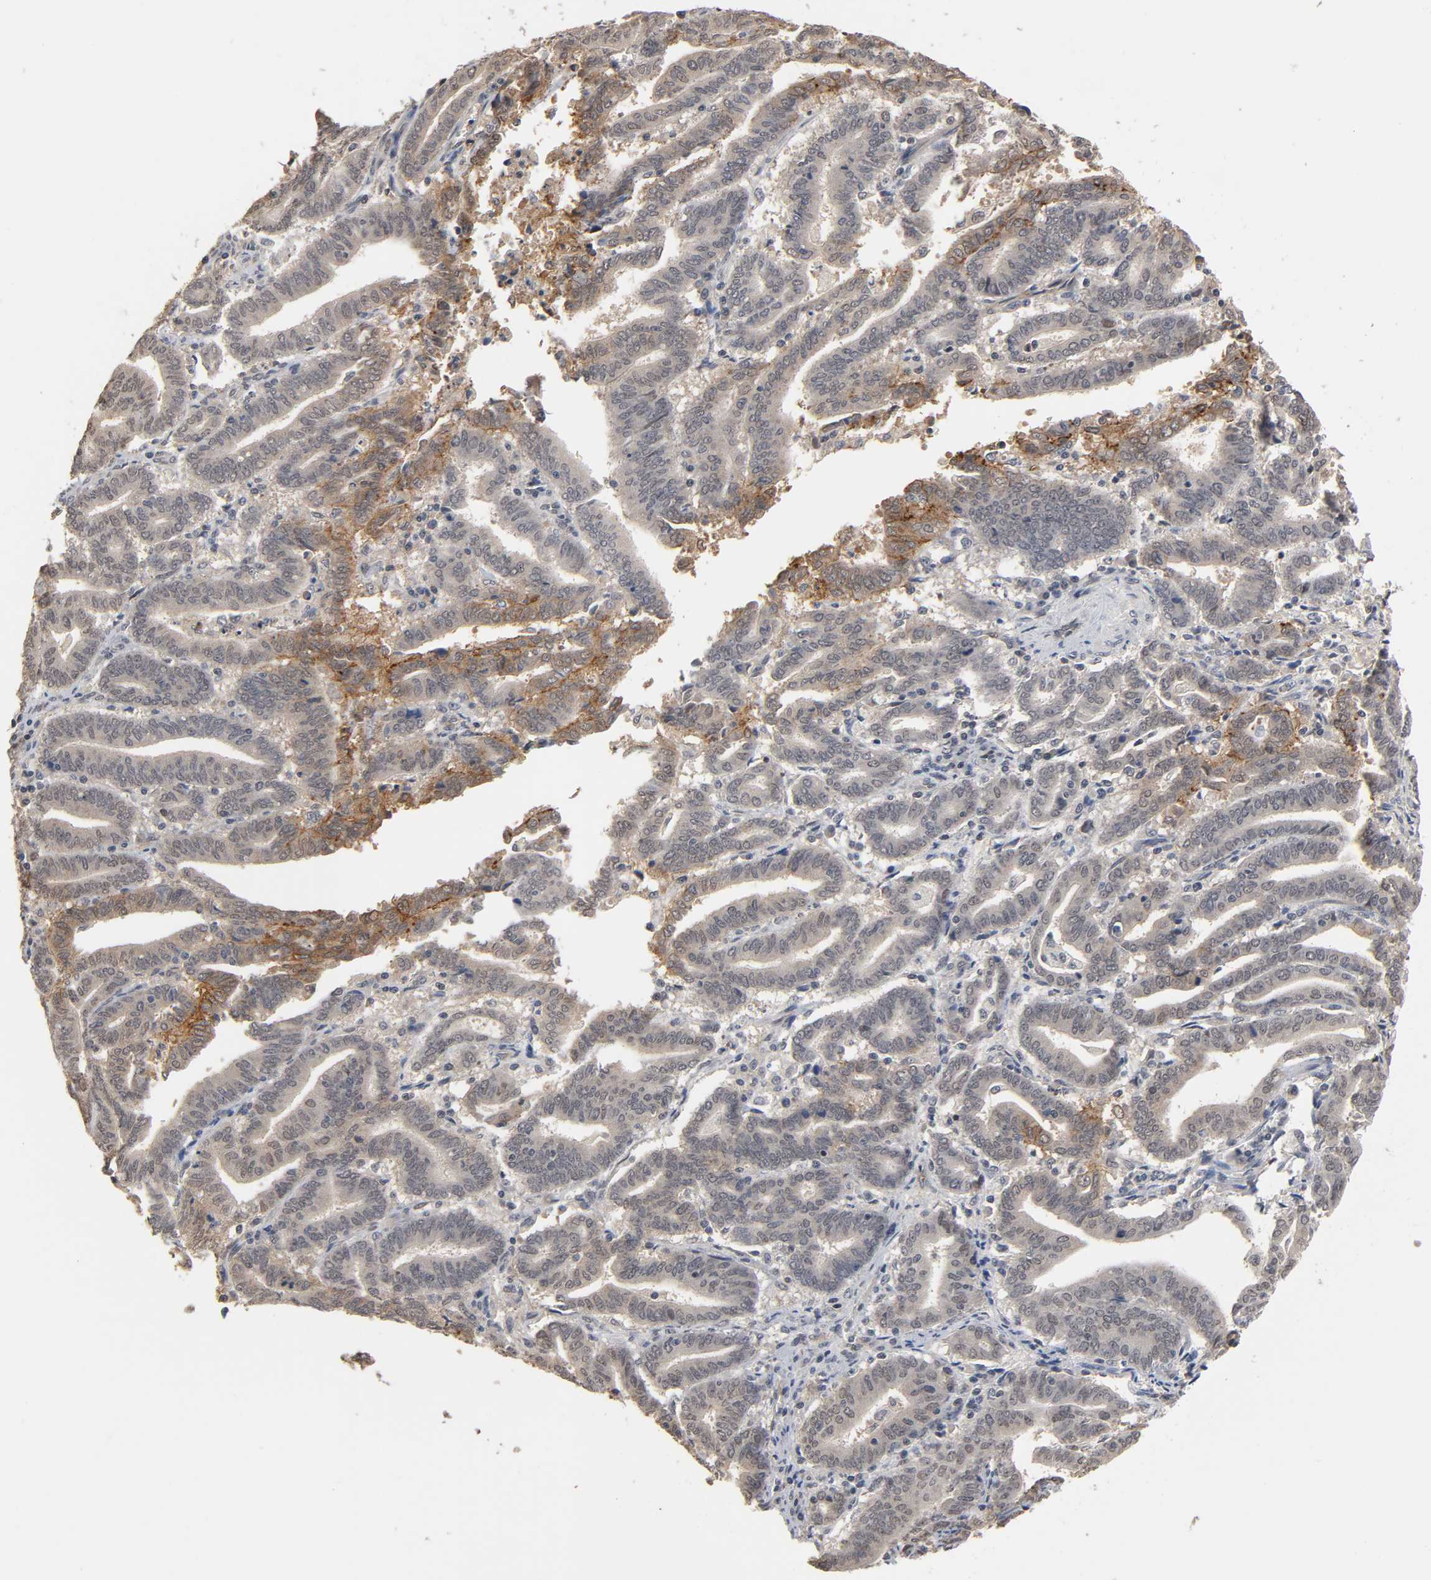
{"staining": {"intensity": "moderate", "quantity": "25%-75%", "location": "cytoplasmic/membranous"}, "tissue": "endometrial cancer", "cell_type": "Tumor cells", "image_type": "cancer", "snomed": [{"axis": "morphology", "description": "Adenocarcinoma, NOS"}, {"axis": "topography", "description": "Uterus"}], "caption": "This is an image of immunohistochemistry (IHC) staining of endometrial adenocarcinoma, which shows moderate positivity in the cytoplasmic/membranous of tumor cells.", "gene": "HTR1E", "patient": {"sex": "female", "age": 83}}